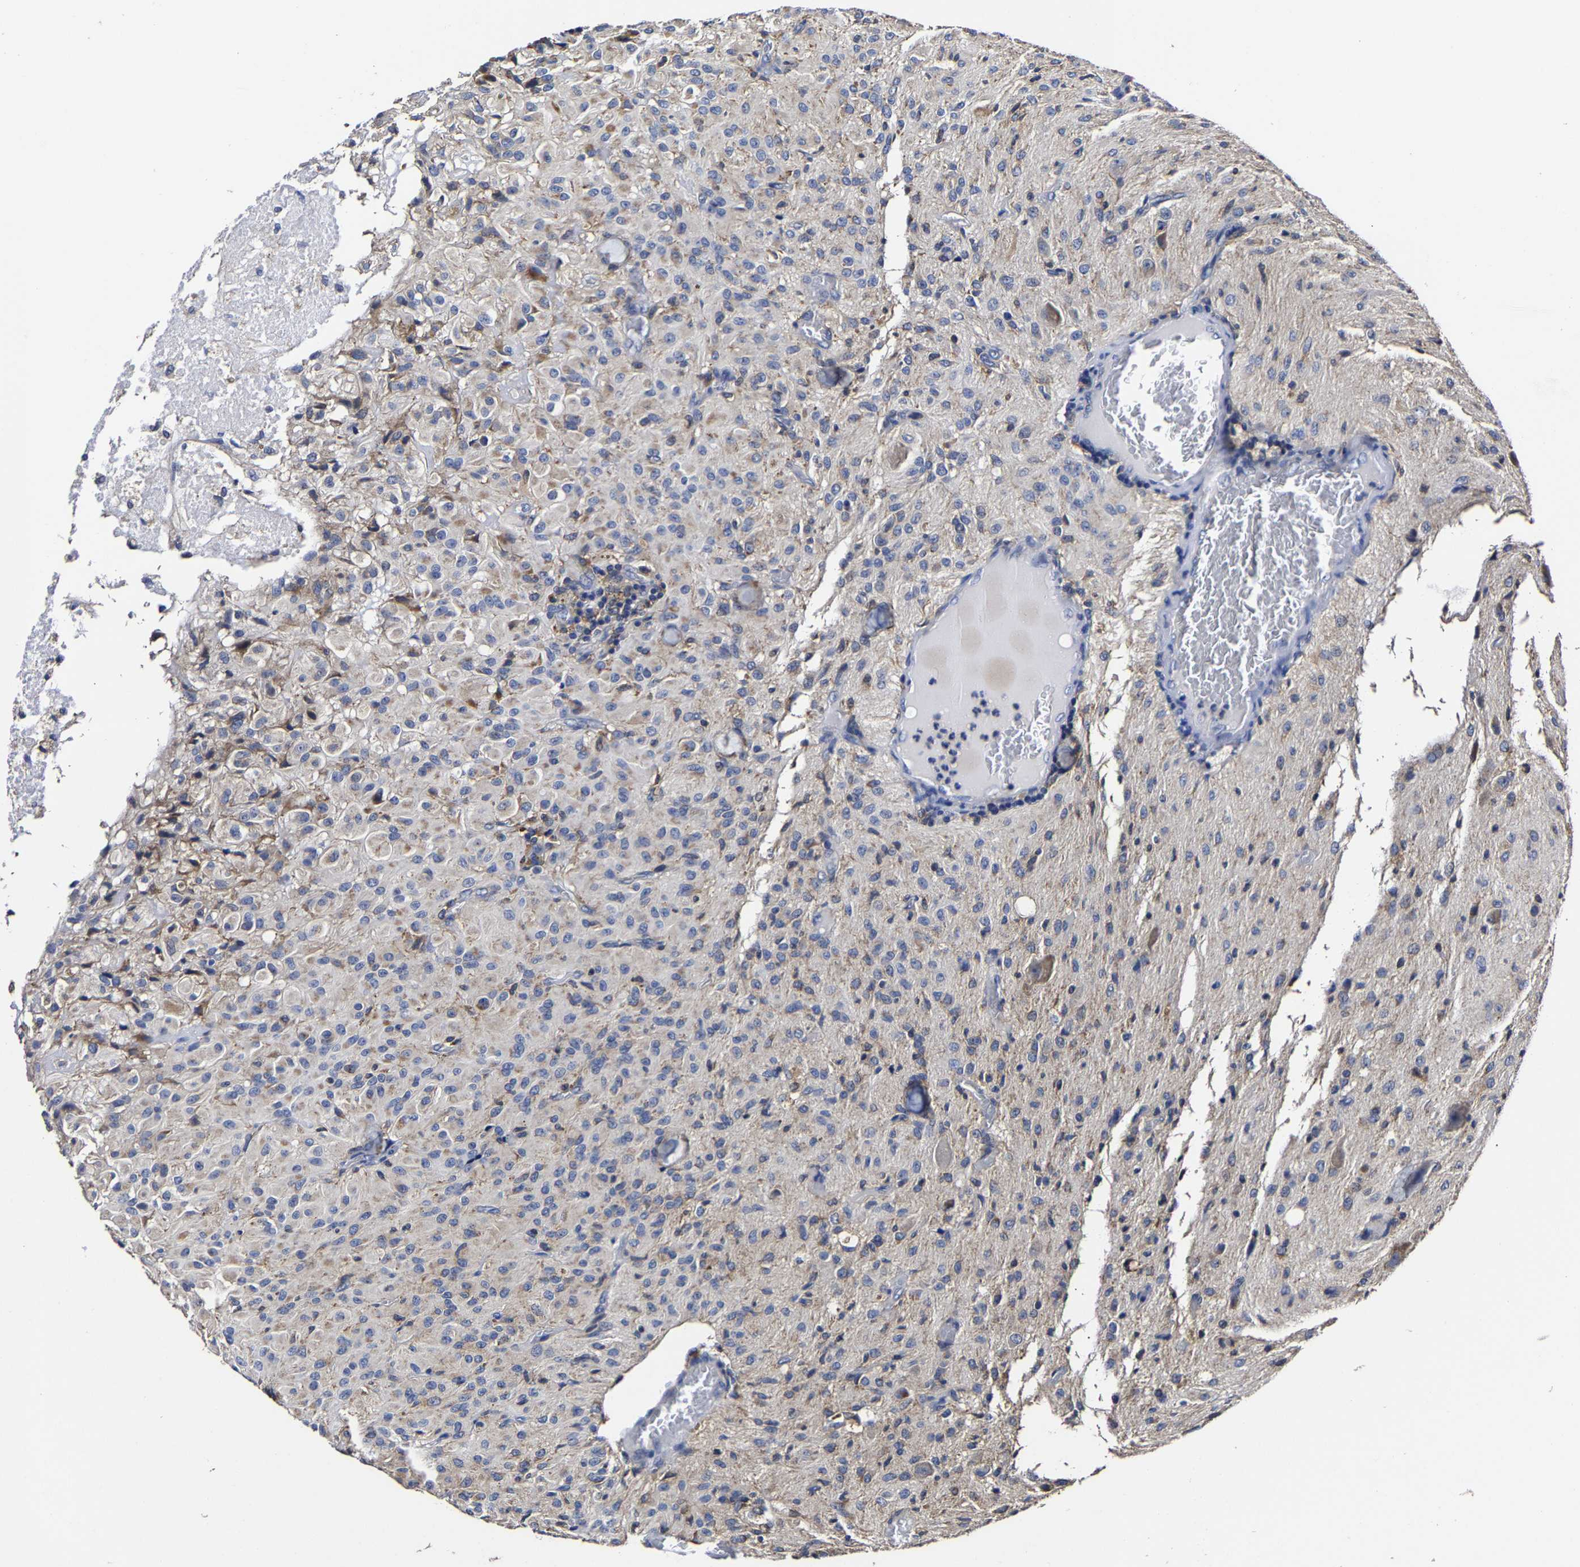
{"staining": {"intensity": "moderate", "quantity": "<25%", "location": "cytoplasmic/membranous"}, "tissue": "glioma", "cell_type": "Tumor cells", "image_type": "cancer", "snomed": [{"axis": "morphology", "description": "Glioma, malignant, High grade"}, {"axis": "topography", "description": "Brain"}], "caption": "The image reveals staining of malignant high-grade glioma, revealing moderate cytoplasmic/membranous protein staining (brown color) within tumor cells. The protein of interest is shown in brown color, while the nuclei are stained blue.", "gene": "AASS", "patient": {"sex": "female", "age": 59}}